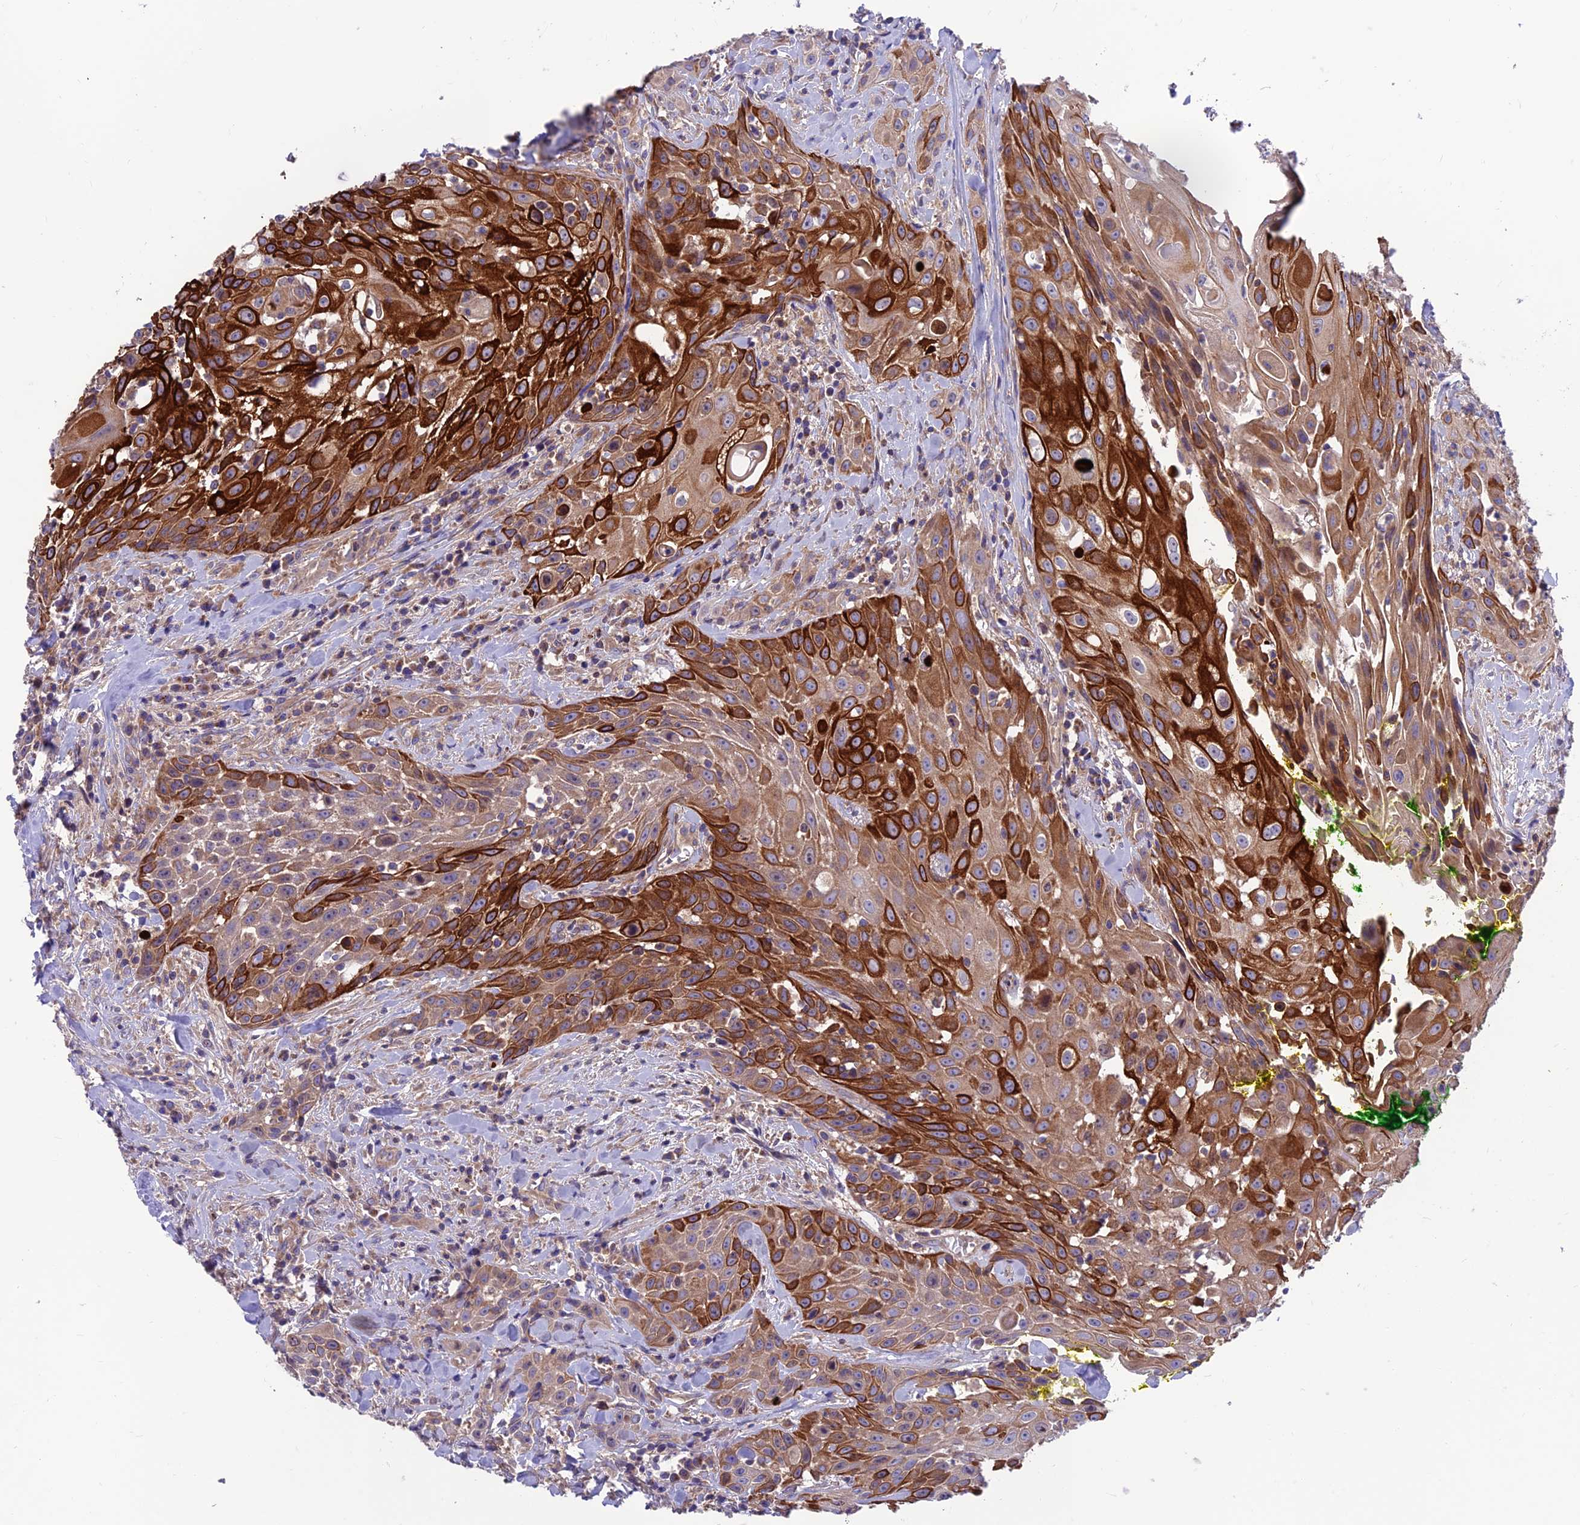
{"staining": {"intensity": "strong", "quantity": "25%-75%", "location": "cytoplasmic/membranous"}, "tissue": "head and neck cancer", "cell_type": "Tumor cells", "image_type": "cancer", "snomed": [{"axis": "morphology", "description": "Squamous cell carcinoma, NOS"}, {"axis": "topography", "description": "Oral tissue"}, {"axis": "topography", "description": "Head-Neck"}], "caption": "Immunohistochemical staining of head and neck squamous cell carcinoma displays strong cytoplasmic/membranous protein expression in about 25%-75% of tumor cells. (Stains: DAB (3,3'-diaminobenzidine) in brown, nuclei in blue, Microscopy: brightfield microscopy at high magnification).", "gene": "VPS16", "patient": {"sex": "female", "age": 82}}